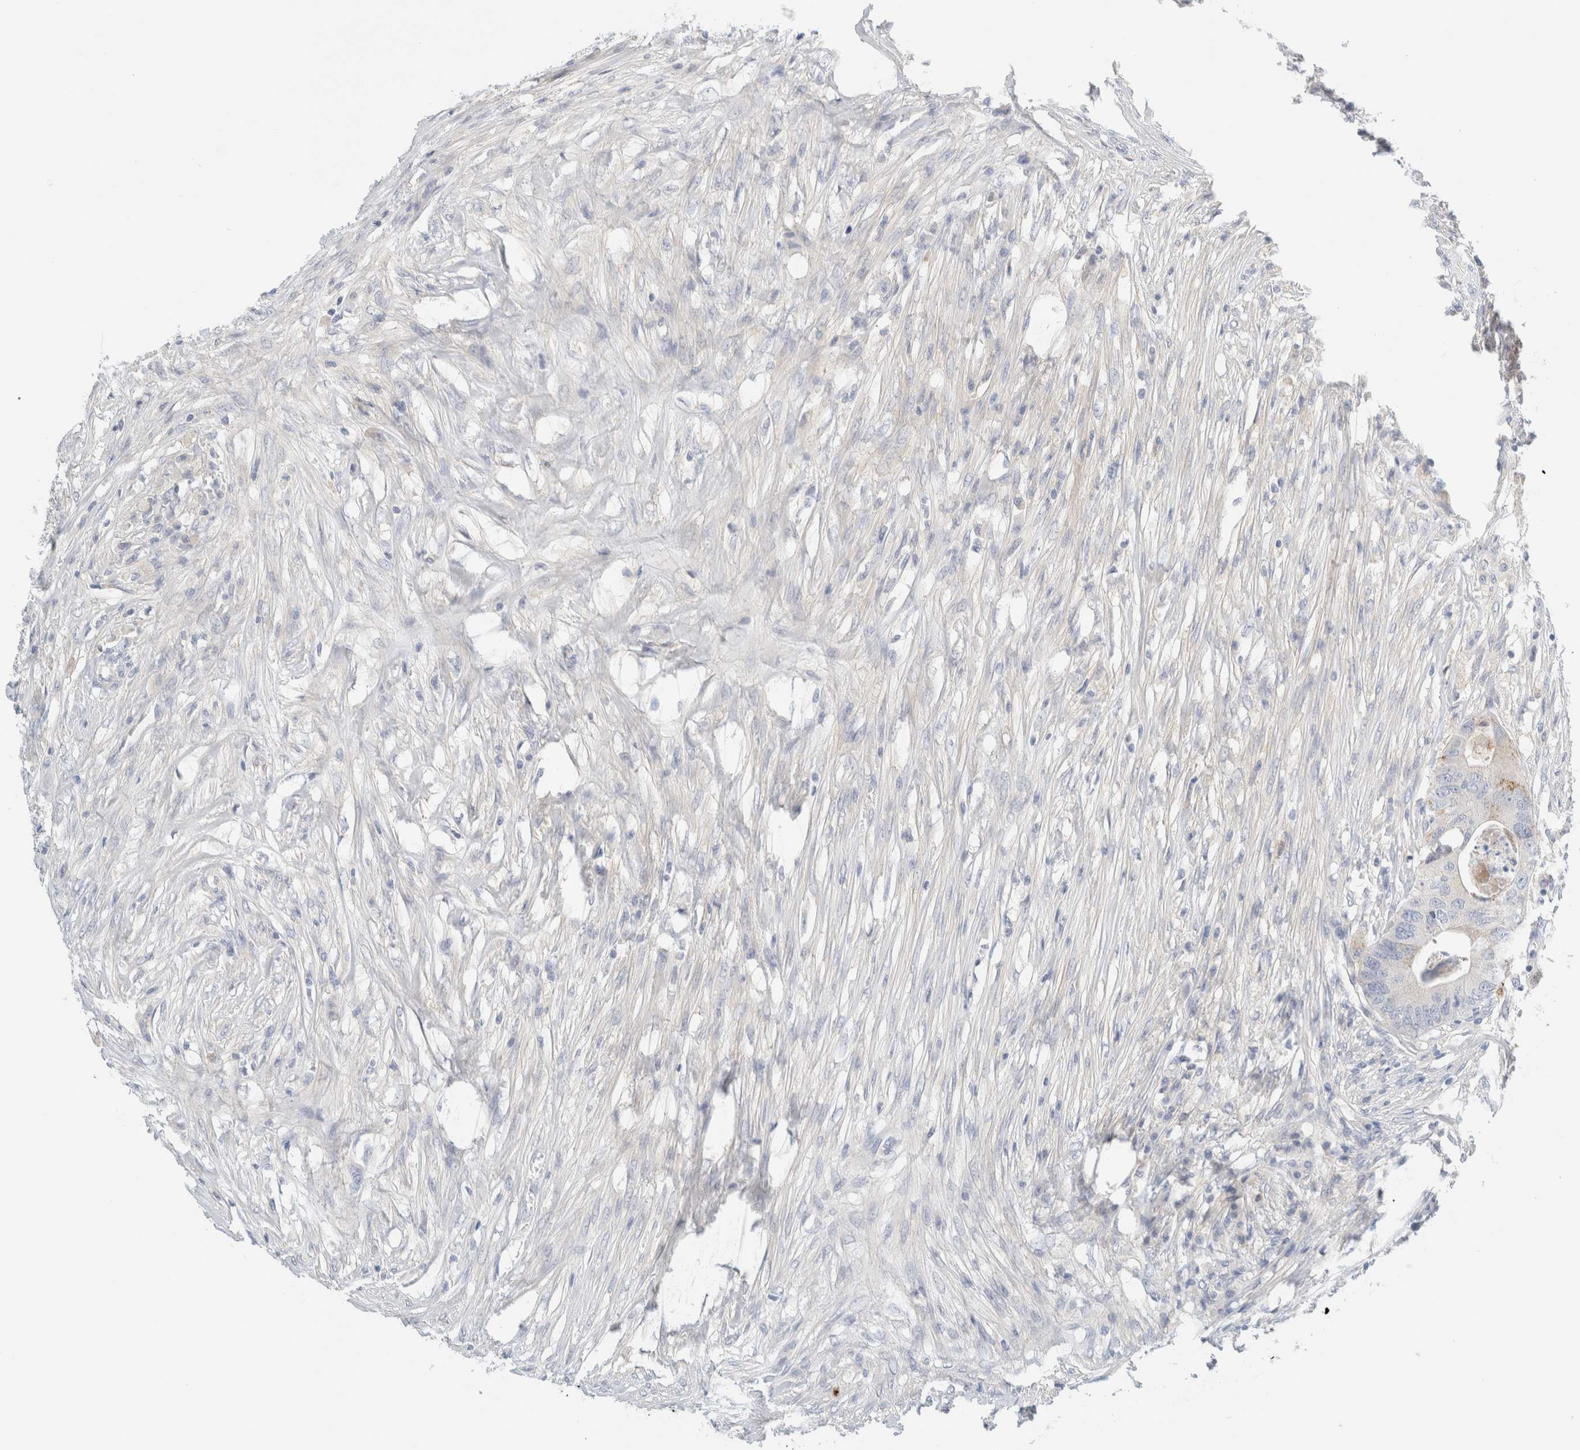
{"staining": {"intensity": "weak", "quantity": "<25%", "location": "cytoplasmic/membranous"}, "tissue": "colorectal cancer", "cell_type": "Tumor cells", "image_type": "cancer", "snomed": [{"axis": "morphology", "description": "Adenocarcinoma, NOS"}, {"axis": "topography", "description": "Colon"}], "caption": "This is an immunohistochemistry (IHC) micrograph of colorectal cancer. There is no expression in tumor cells.", "gene": "SDR16C5", "patient": {"sex": "male", "age": 71}}